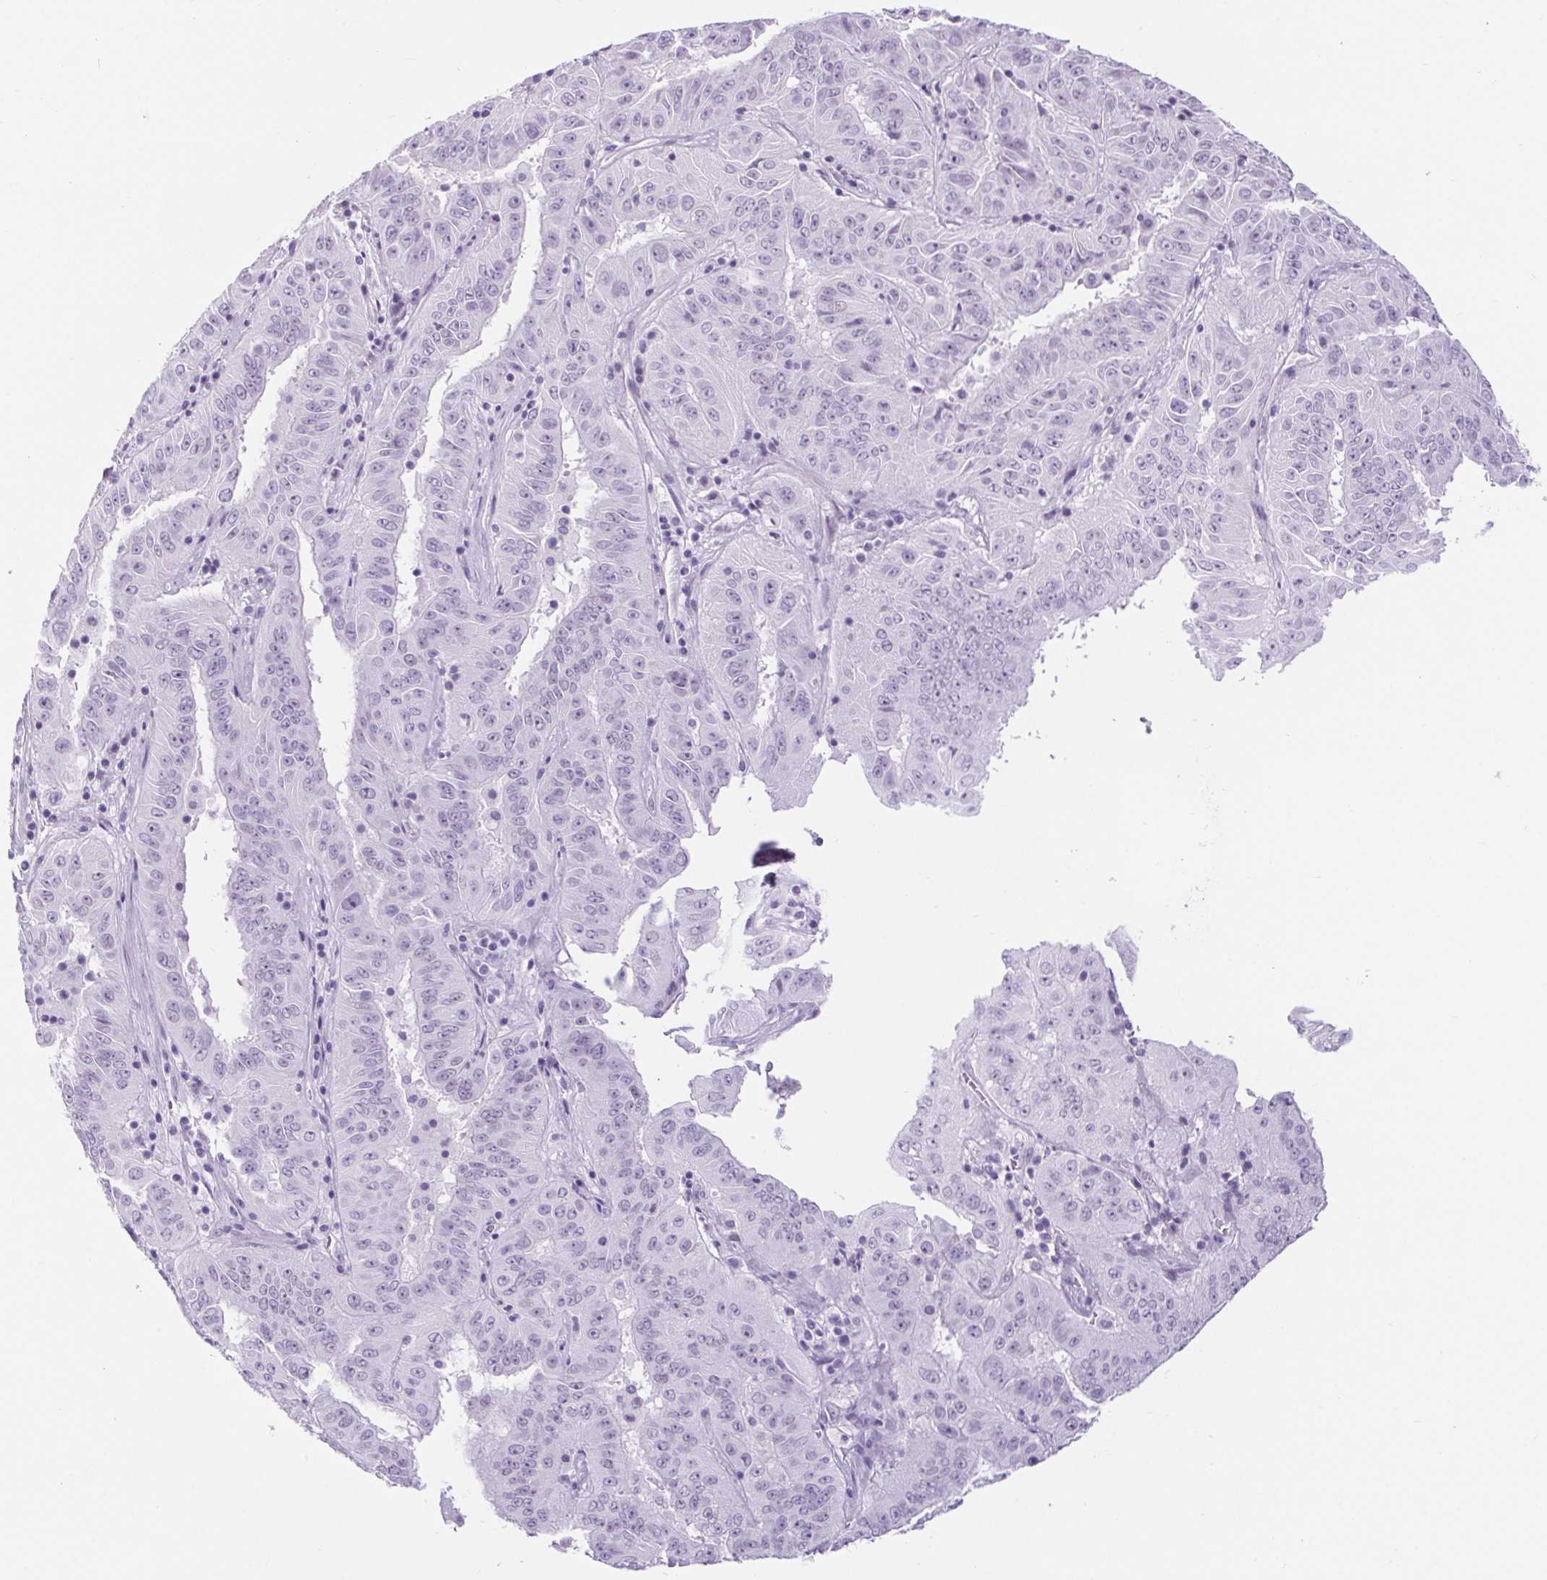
{"staining": {"intensity": "negative", "quantity": "none", "location": "none"}, "tissue": "pancreatic cancer", "cell_type": "Tumor cells", "image_type": "cancer", "snomed": [{"axis": "morphology", "description": "Adenocarcinoma, NOS"}, {"axis": "topography", "description": "Pancreas"}], "caption": "The micrograph shows no significant positivity in tumor cells of adenocarcinoma (pancreatic).", "gene": "BCAS1", "patient": {"sex": "male", "age": 63}}